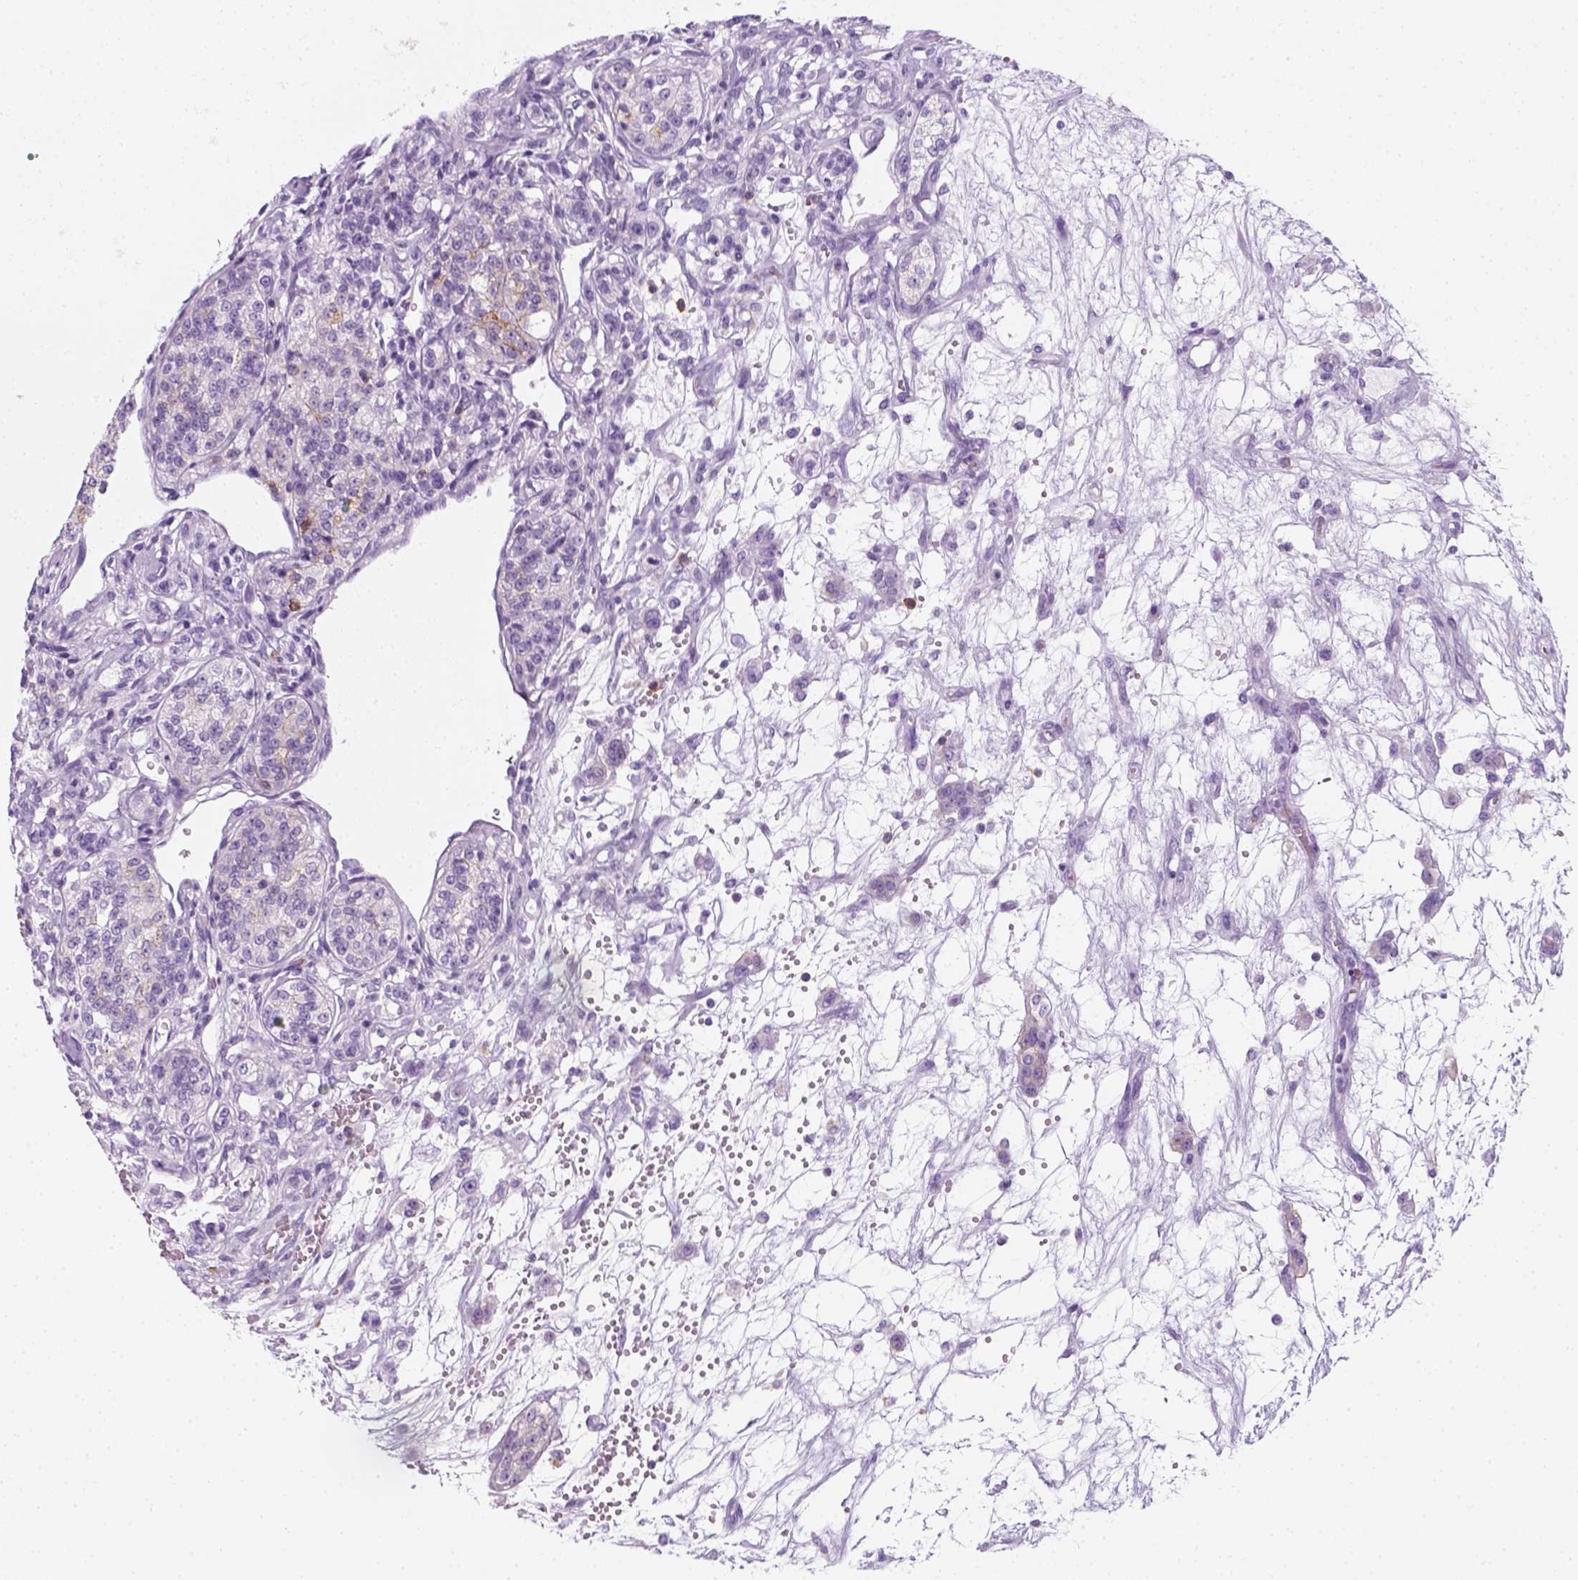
{"staining": {"intensity": "negative", "quantity": "none", "location": "none"}, "tissue": "renal cancer", "cell_type": "Tumor cells", "image_type": "cancer", "snomed": [{"axis": "morphology", "description": "Adenocarcinoma, NOS"}, {"axis": "topography", "description": "Kidney"}], "caption": "An image of human renal adenocarcinoma is negative for staining in tumor cells.", "gene": "AQP3", "patient": {"sex": "female", "age": 63}}